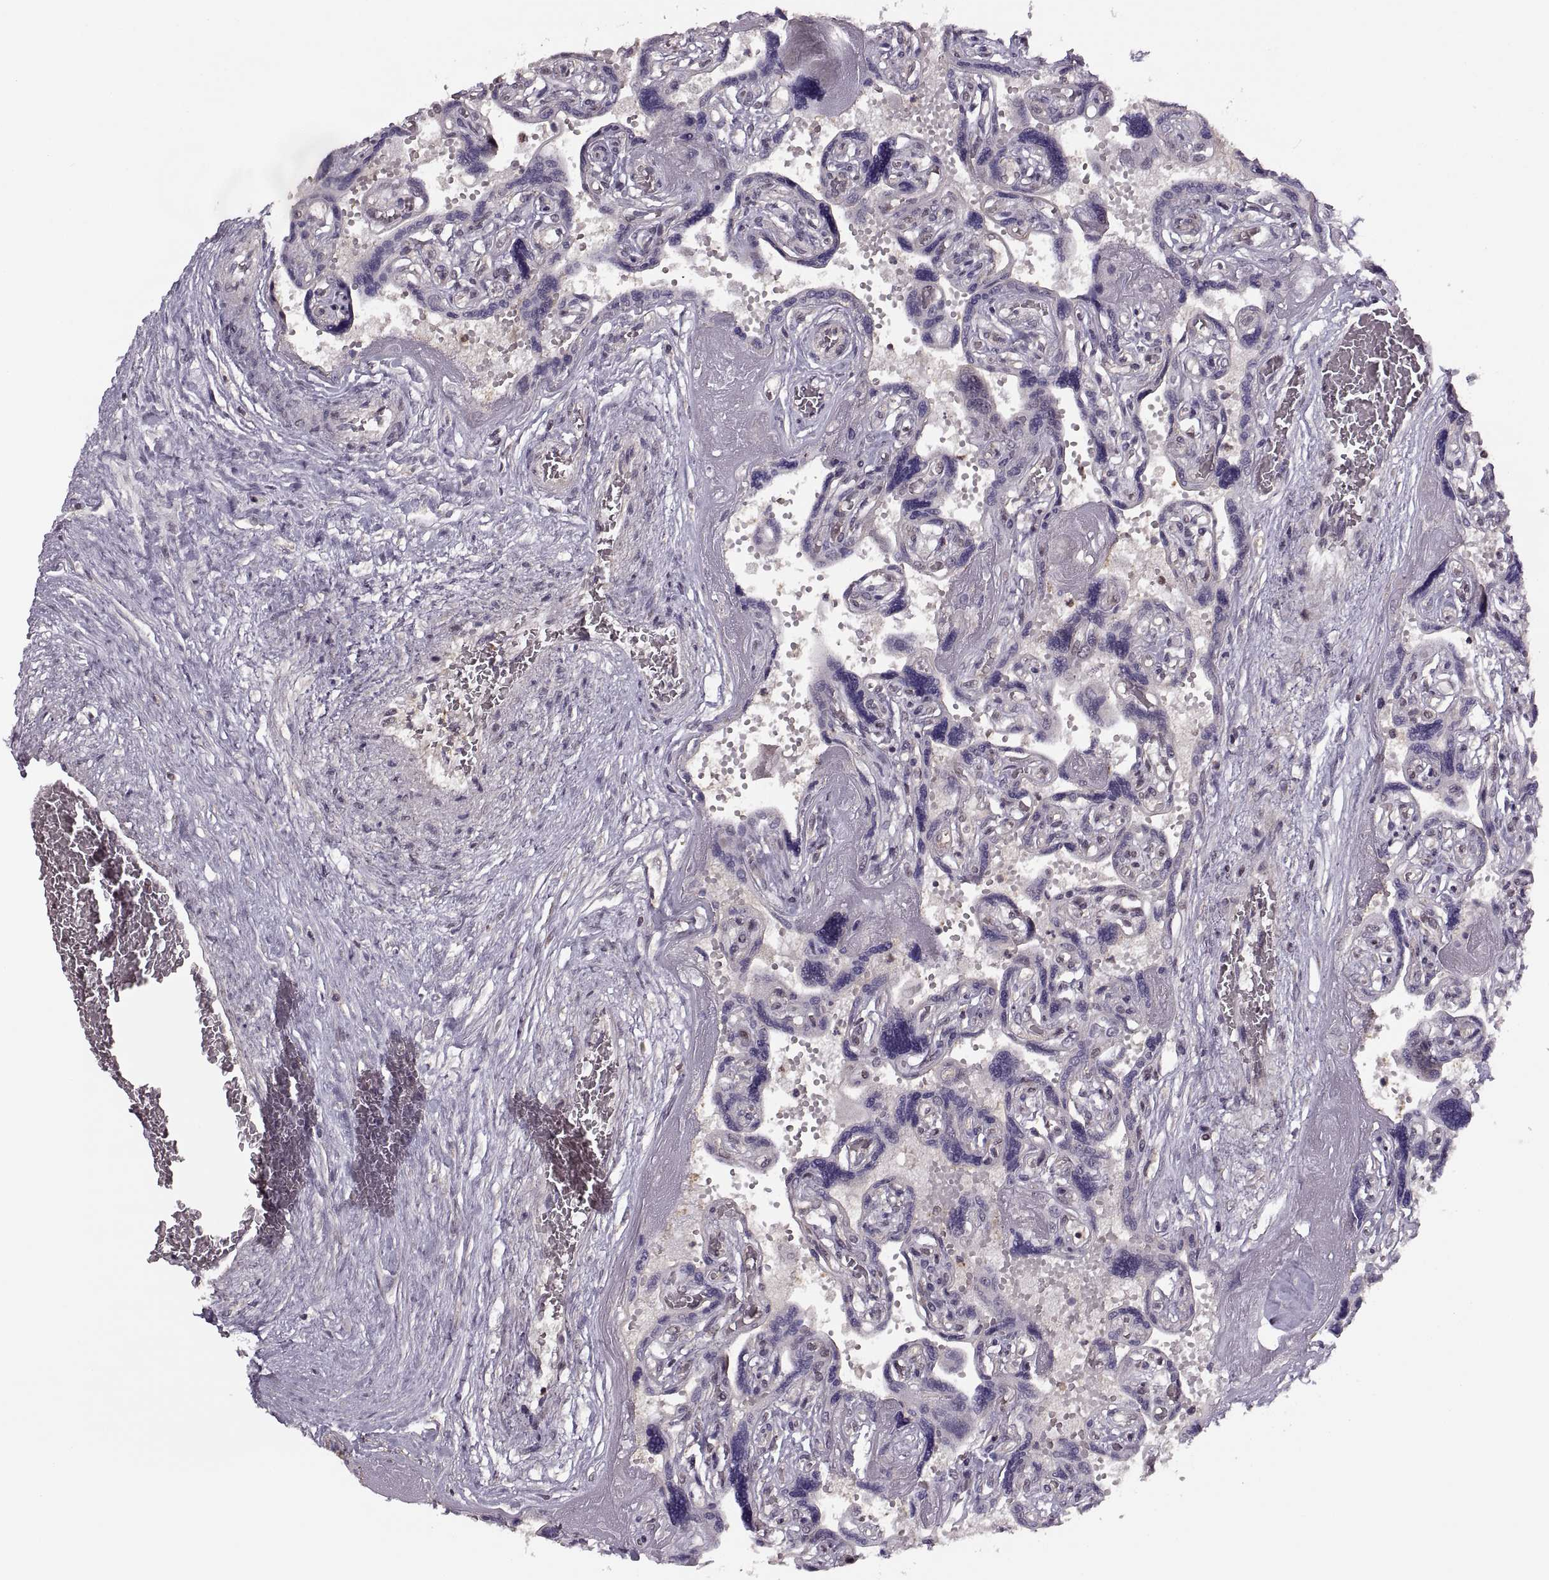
{"staining": {"intensity": "negative", "quantity": "none", "location": "none"}, "tissue": "placenta", "cell_type": "Decidual cells", "image_type": "normal", "snomed": [{"axis": "morphology", "description": "Normal tissue, NOS"}, {"axis": "topography", "description": "Placenta"}], "caption": "High magnification brightfield microscopy of benign placenta stained with DAB (3,3'-diaminobenzidine) (brown) and counterstained with hematoxylin (blue): decidual cells show no significant expression. (Stains: DAB (3,3'-diaminobenzidine) immunohistochemistry with hematoxylin counter stain, Microscopy: brightfield microscopy at high magnification).", "gene": "LUZP2", "patient": {"sex": "female", "age": 32}}